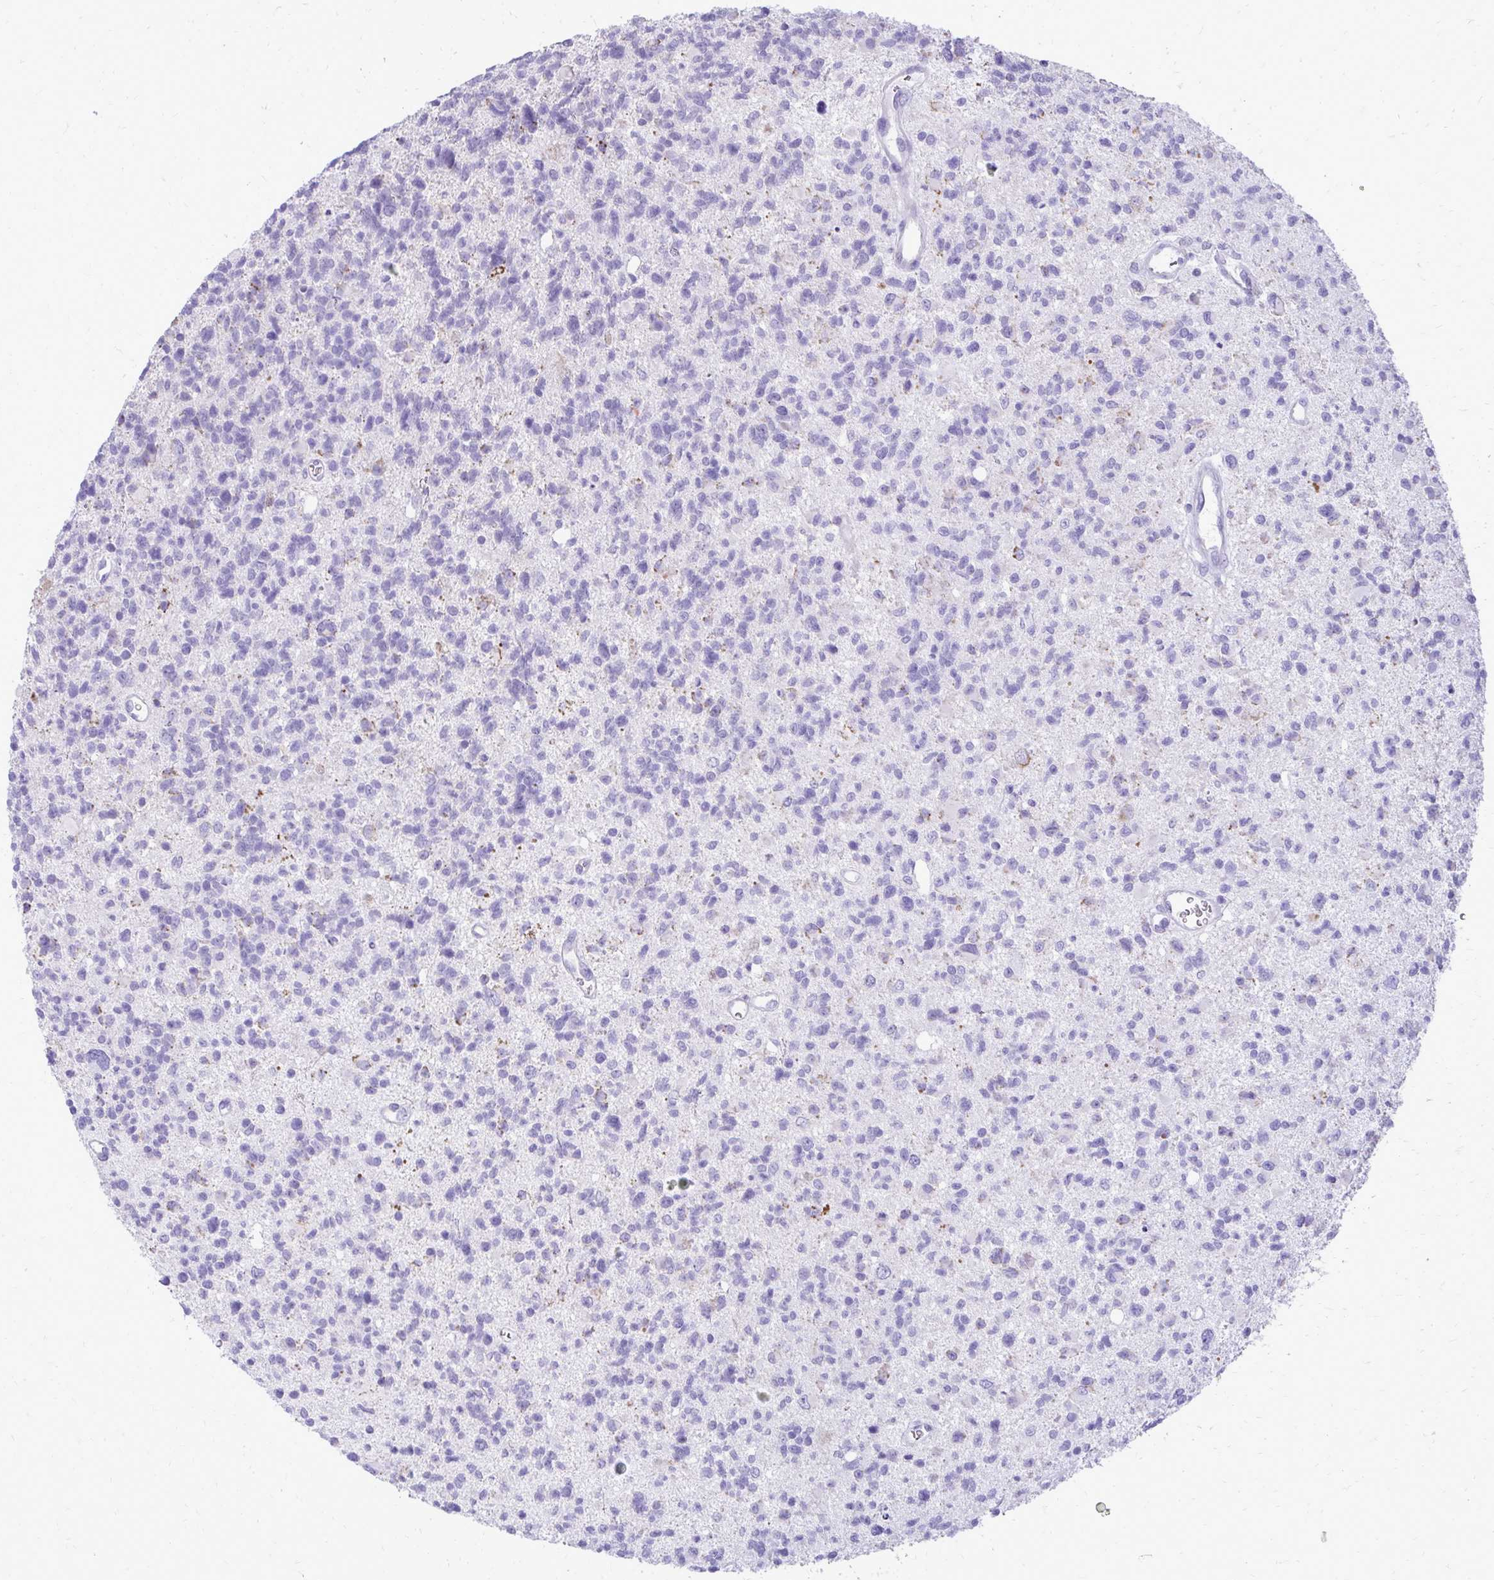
{"staining": {"intensity": "negative", "quantity": "none", "location": "none"}, "tissue": "glioma", "cell_type": "Tumor cells", "image_type": "cancer", "snomed": [{"axis": "morphology", "description": "Glioma, malignant, High grade"}, {"axis": "topography", "description": "Brain"}], "caption": "Glioma was stained to show a protein in brown. There is no significant expression in tumor cells.", "gene": "PELI3", "patient": {"sex": "male", "age": 29}}